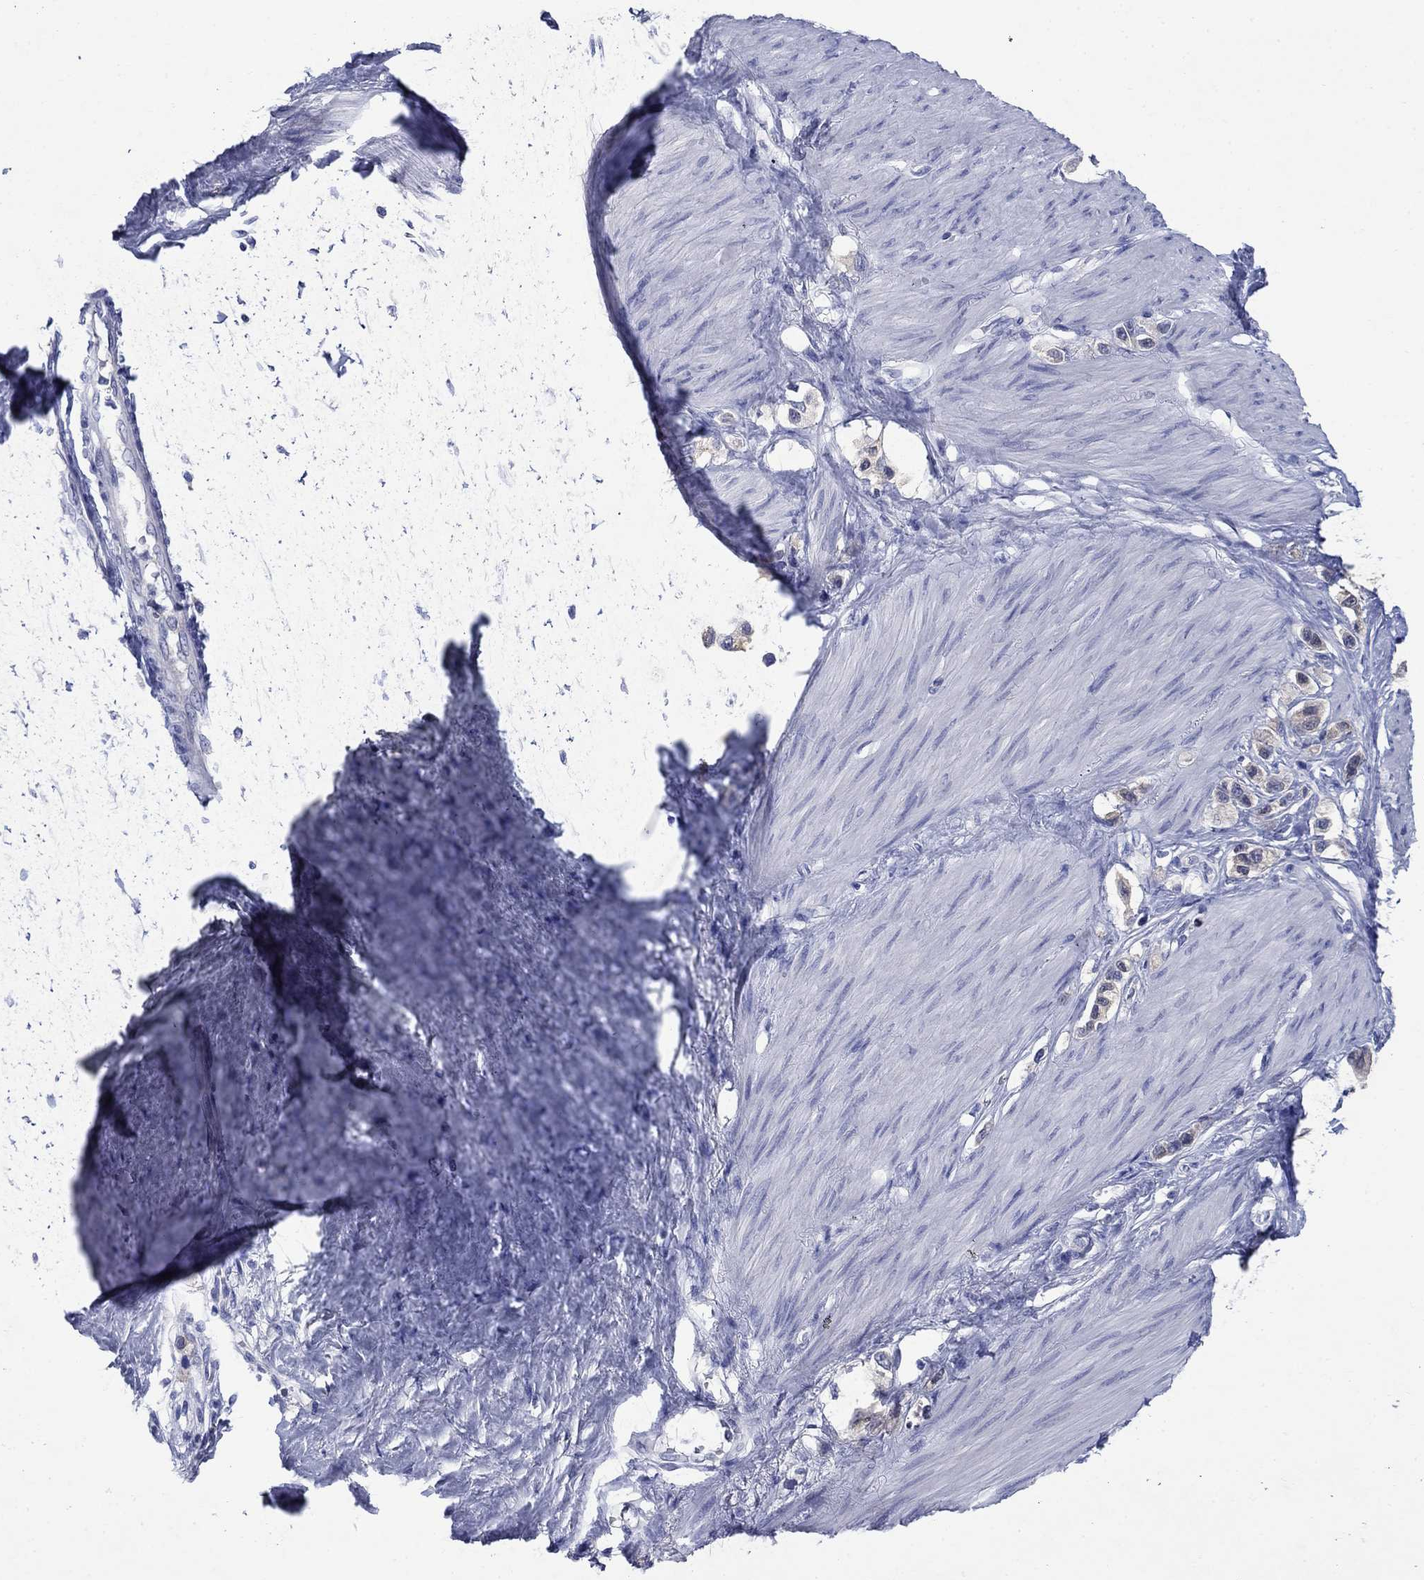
{"staining": {"intensity": "negative", "quantity": "none", "location": "none"}, "tissue": "stomach cancer", "cell_type": "Tumor cells", "image_type": "cancer", "snomed": [{"axis": "morphology", "description": "Normal tissue, NOS"}, {"axis": "morphology", "description": "Adenocarcinoma, NOS"}, {"axis": "morphology", "description": "Adenocarcinoma, High grade"}, {"axis": "topography", "description": "Stomach, upper"}, {"axis": "topography", "description": "Stomach"}], "caption": "IHC photomicrograph of neoplastic tissue: stomach cancer (adenocarcinoma) stained with DAB demonstrates no significant protein staining in tumor cells. The staining was performed using DAB (3,3'-diaminobenzidine) to visualize the protein expression in brown, while the nuclei were stained in blue with hematoxylin (Magnification: 20x).", "gene": "SULT2B1", "patient": {"sex": "female", "age": 65}}